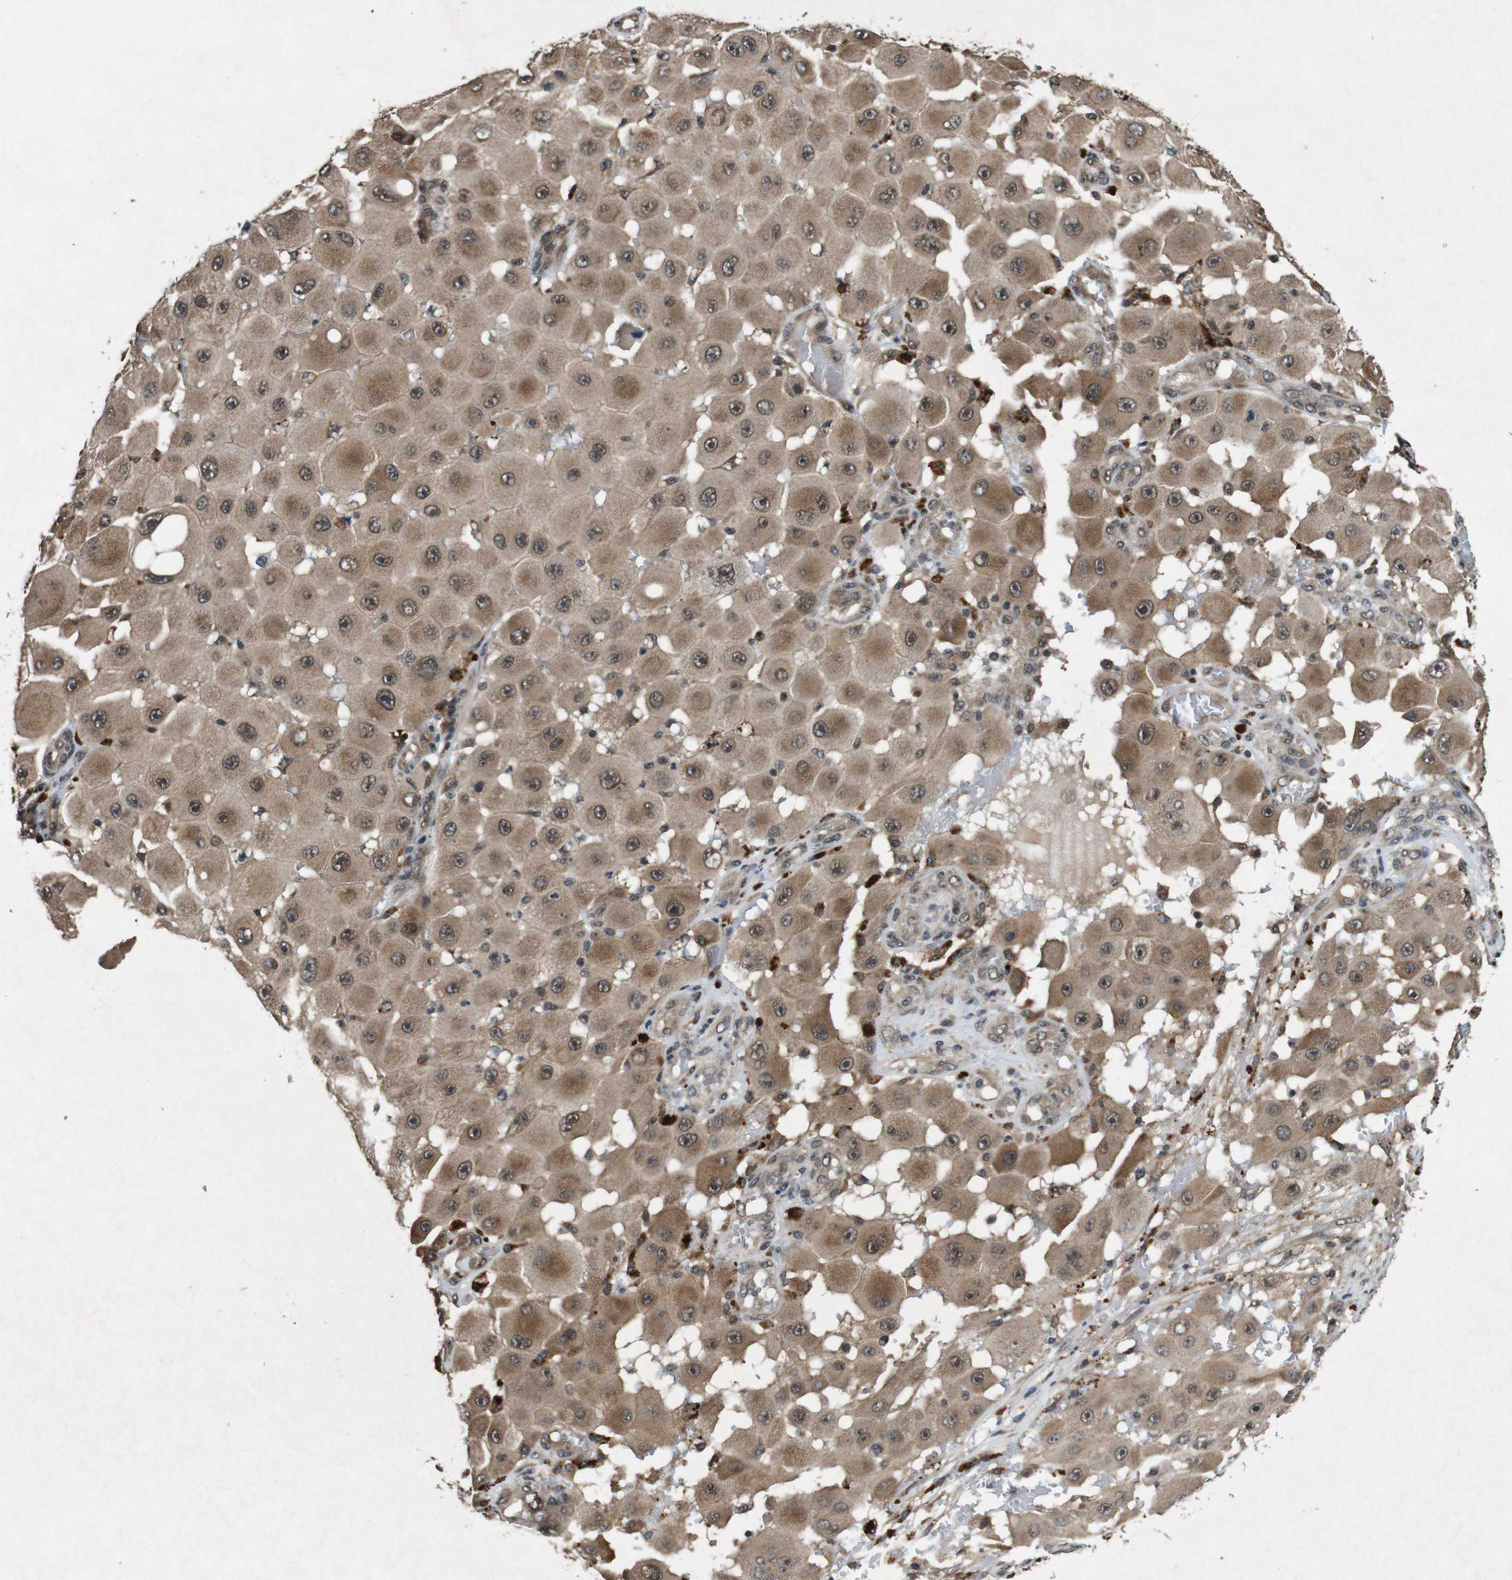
{"staining": {"intensity": "moderate", "quantity": ">75%", "location": "cytoplasmic/membranous,nuclear"}, "tissue": "melanoma", "cell_type": "Tumor cells", "image_type": "cancer", "snomed": [{"axis": "morphology", "description": "Malignant melanoma, NOS"}, {"axis": "topography", "description": "Skin"}], "caption": "Human melanoma stained for a protein (brown) demonstrates moderate cytoplasmic/membranous and nuclear positive expression in approximately >75% of tumor cells.", "gene": "SOCS1", "patient": {"sex": "female", "age": 81}}